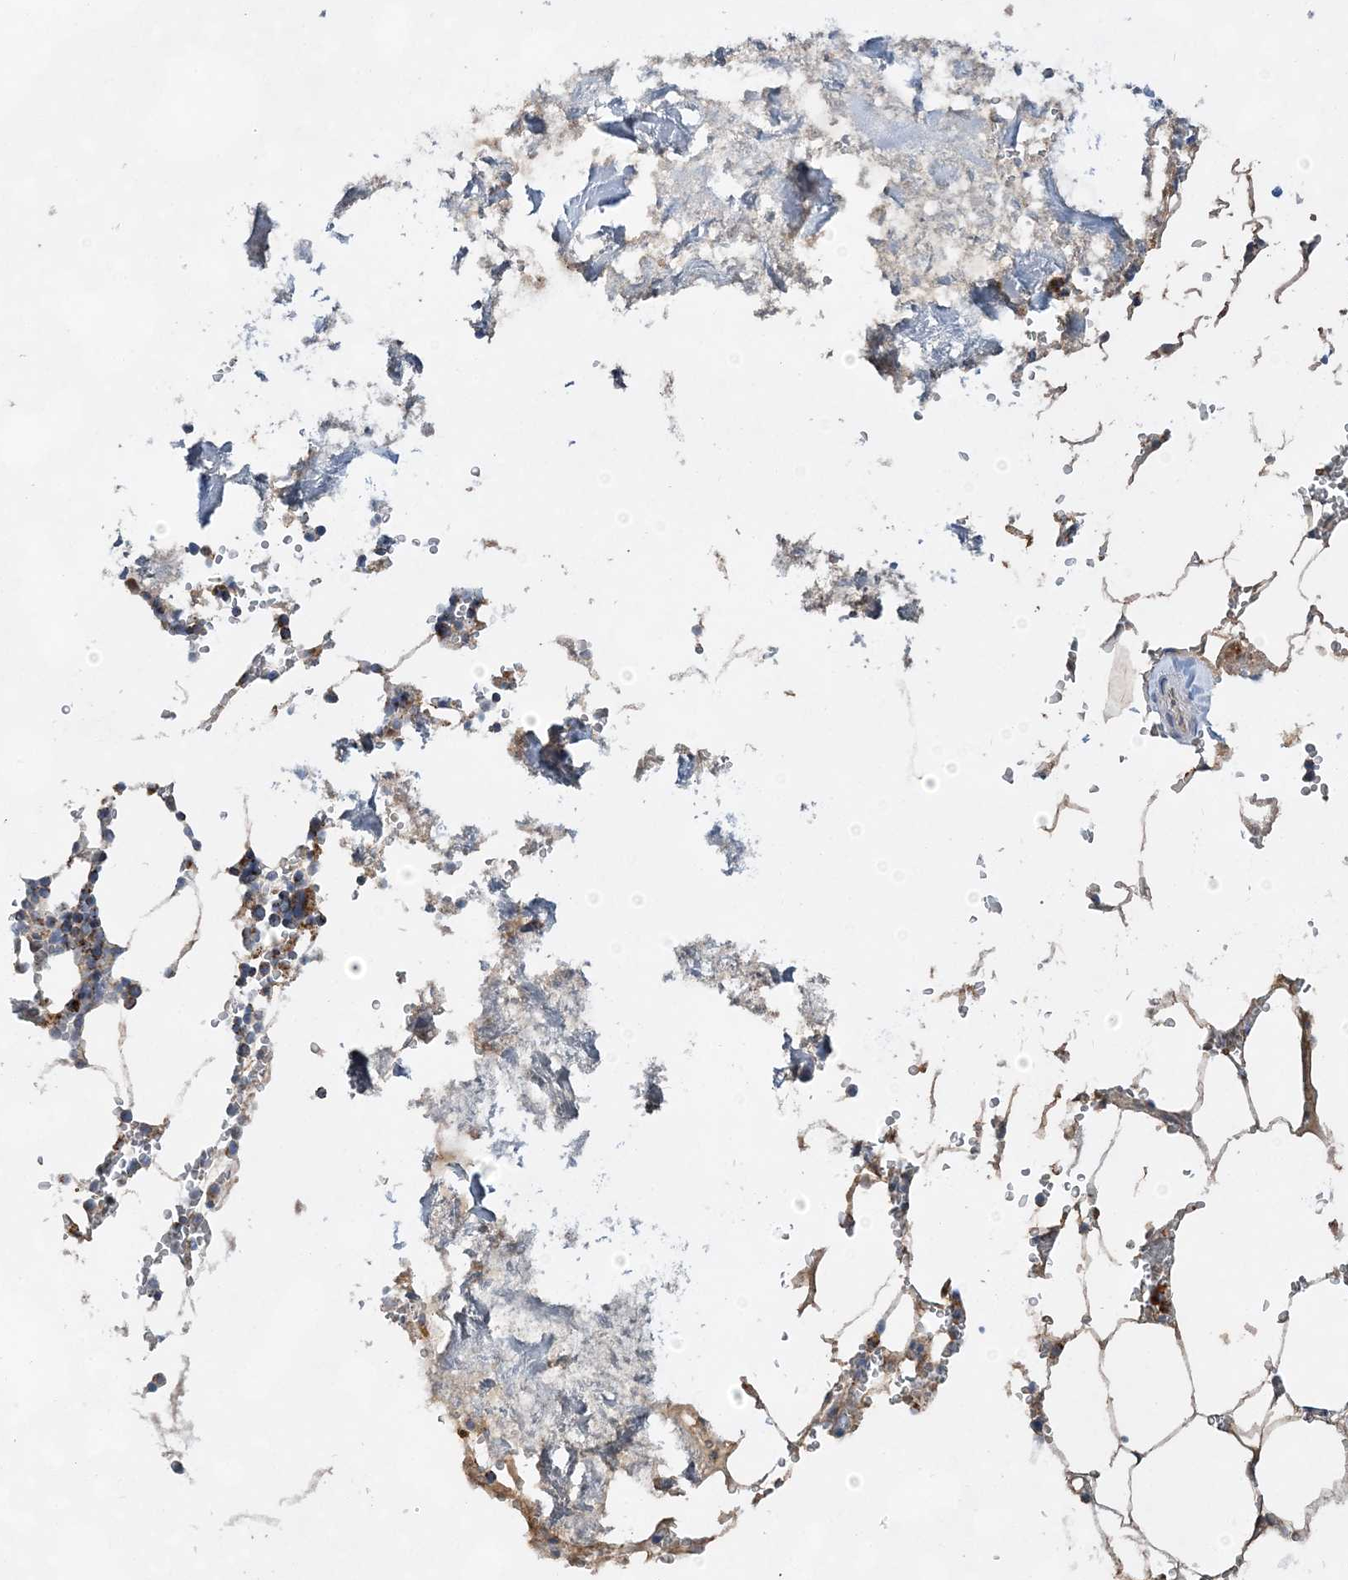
{"staining": {"intensity": "moderate", "quantity": "25%-75%", "location": "cytoplasmic/membranous"}, "tissue": "bone marrow", "cell_type": "Hematopoietic cells", "image_type": "normal", "snomed": [{"axis": "morphology", "description": "Normal tissue, NOS"}, {"axis": "topography", "description": "Bone marrow"}], "caption": "Hematopoietic cells display medium levels of moderate cytoplasmic/membranous expression in about 25%-75% of cells in unremarkable human bone marrow. (DAB IHC with brightfield microscopy, high magnification).", "gene": "TRAPPC13", "patient": {"sex": "male", "age": 70}}